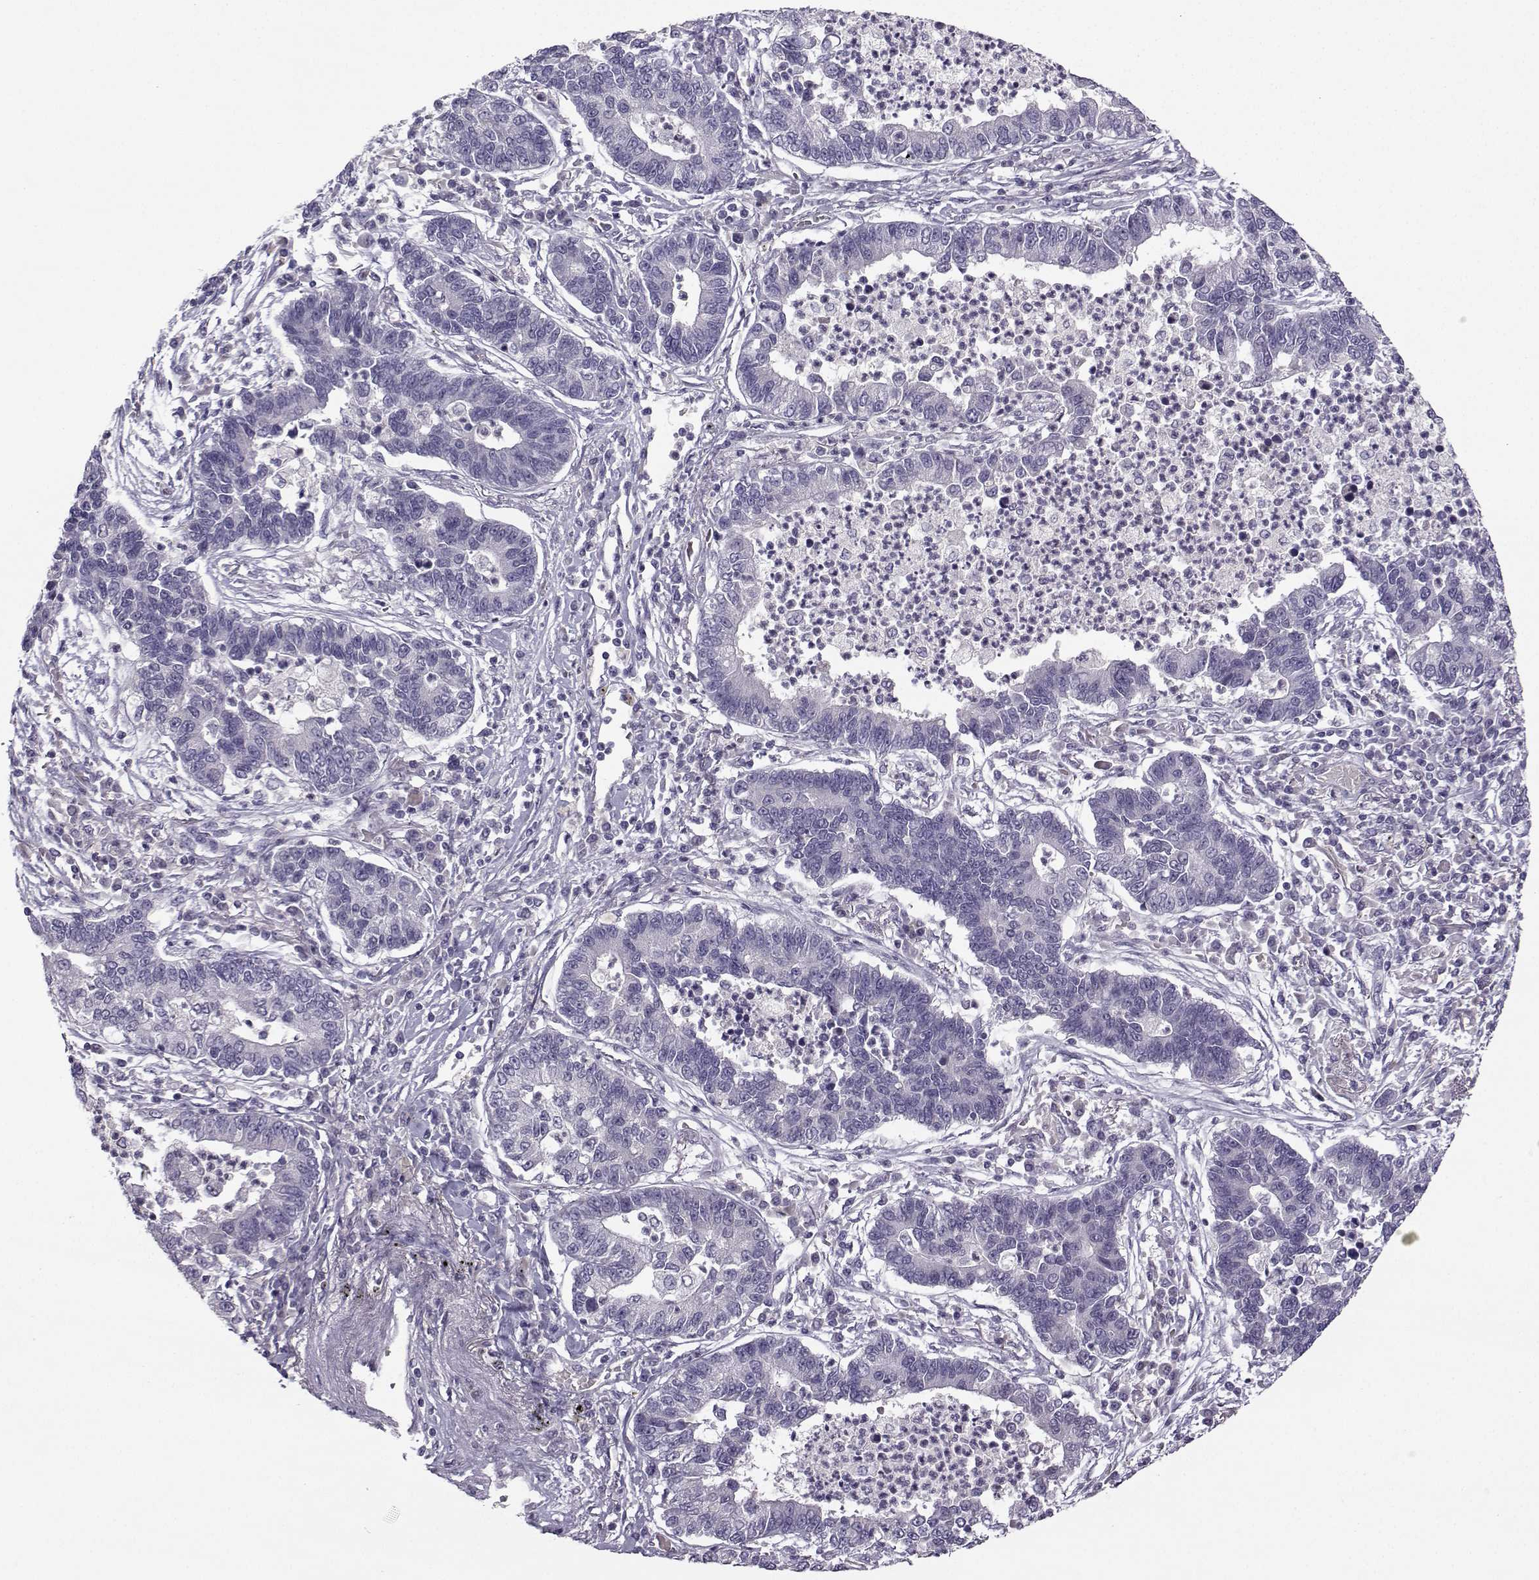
{"staining": {"intensity": "negative", "quantity": "none", "location": "none"}, "tissue": "lung cancer", "cell_type": "Tumor cells", "image_type": "cancer", "snomed": [{"axis": "morphology", "description": "Adenocarcinoma, NOS"}, {"axis": "topography", "description": "Lung"}], "caption": "Tumor cells are negative for brown protein staining in adenocarcinoma (lung).", "gene": "FCAMR", "patient": {"sex": "female", "age": 57}}